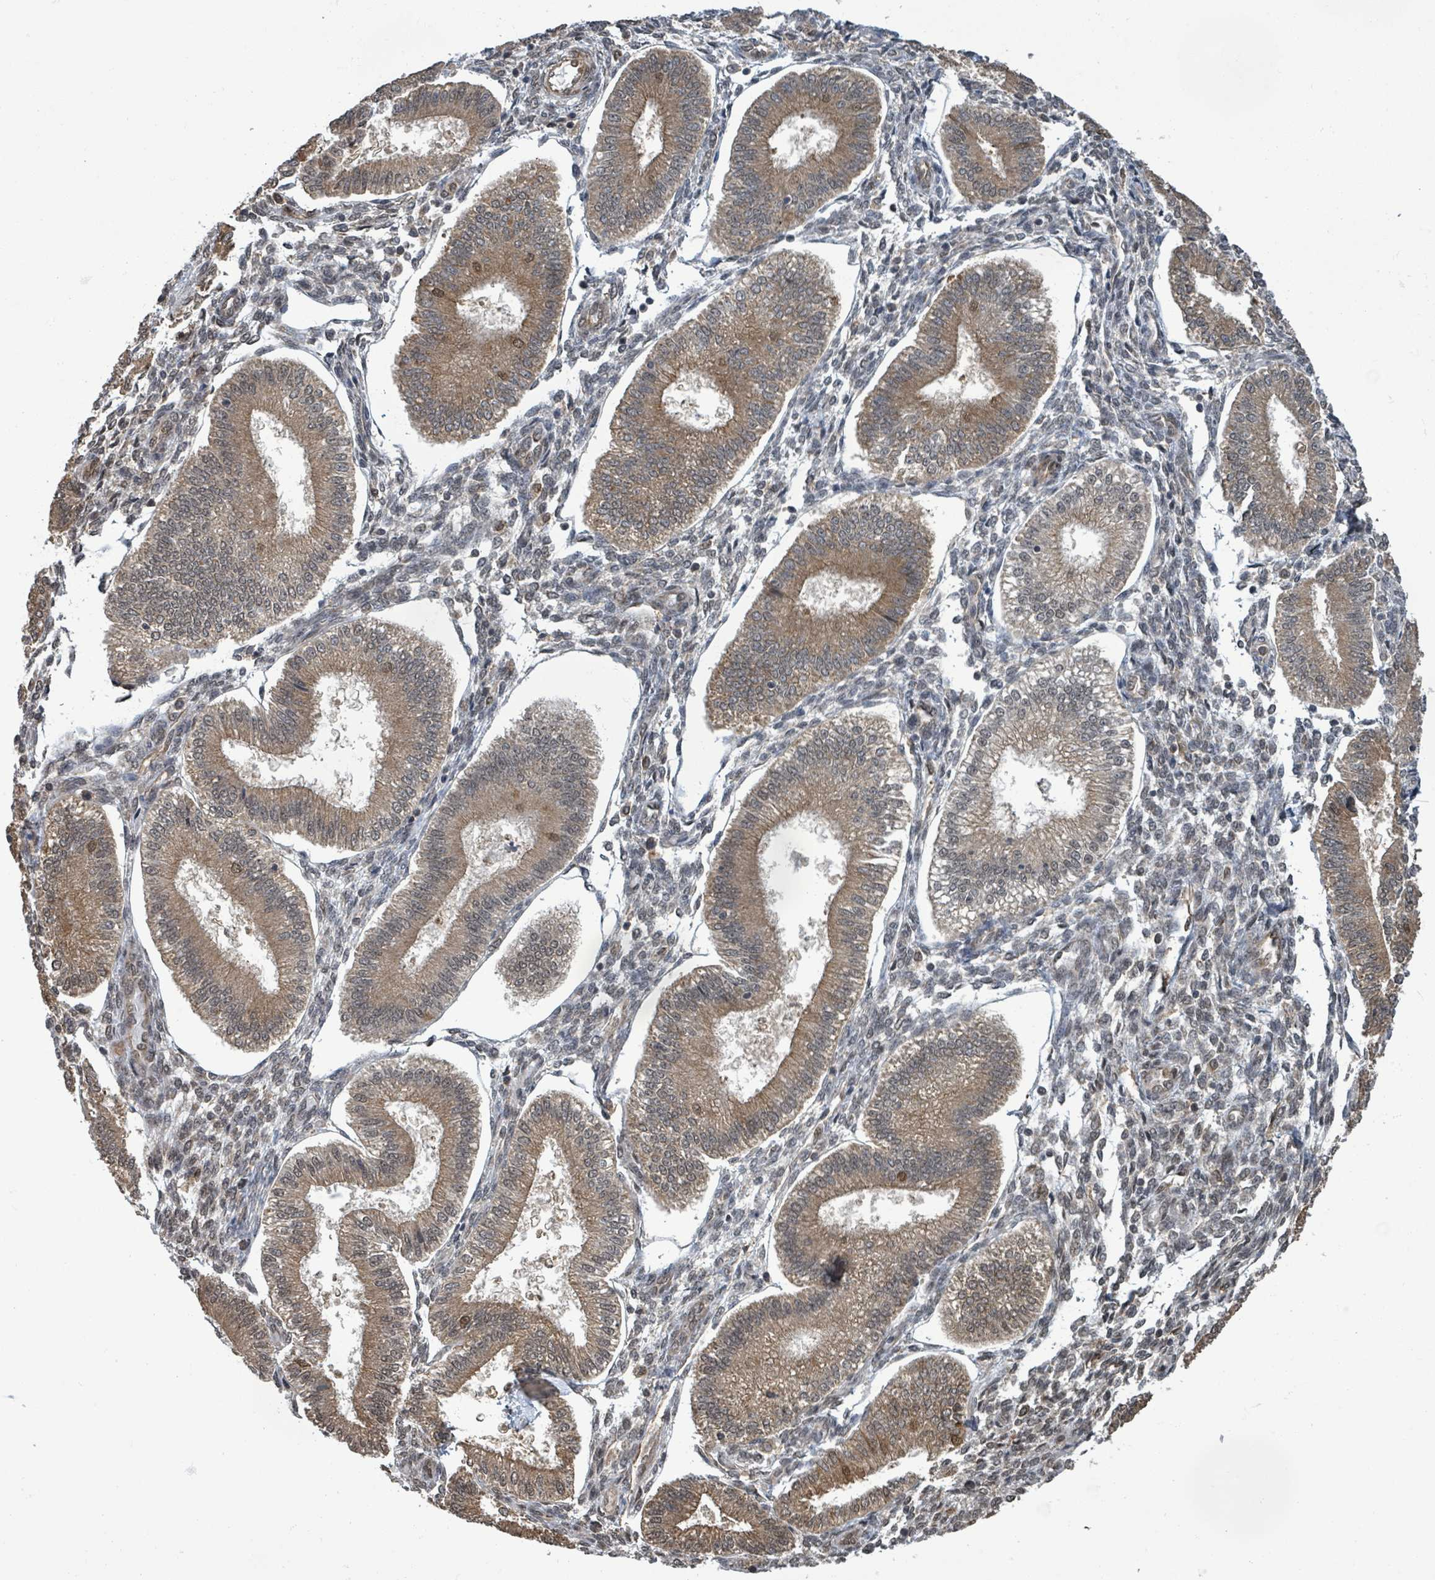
{"staining": {"intensity": "moderate", "quantity": "25%-75%", "location": "cytoplasmic/membranous,nuclear"}, "tissue": "endometrium", "cell_type": "Cells in endometrial stroma", "image_type": "normal", "snomed": [{"axis": "morphology", "description": "Normal tissue, NOS"}, {"axis": "topography", "description": "Endometrium"}], "caption": "A micrograph of human endometrium stained for a protein exhibits moderate cytoplasmic/membranous,nuclear brown staining in cells in endometrial stroma. Nuclei are stained in blue.", "gene": "ENSG00000256500", "patient": {"sex": "female", "age": 39}}